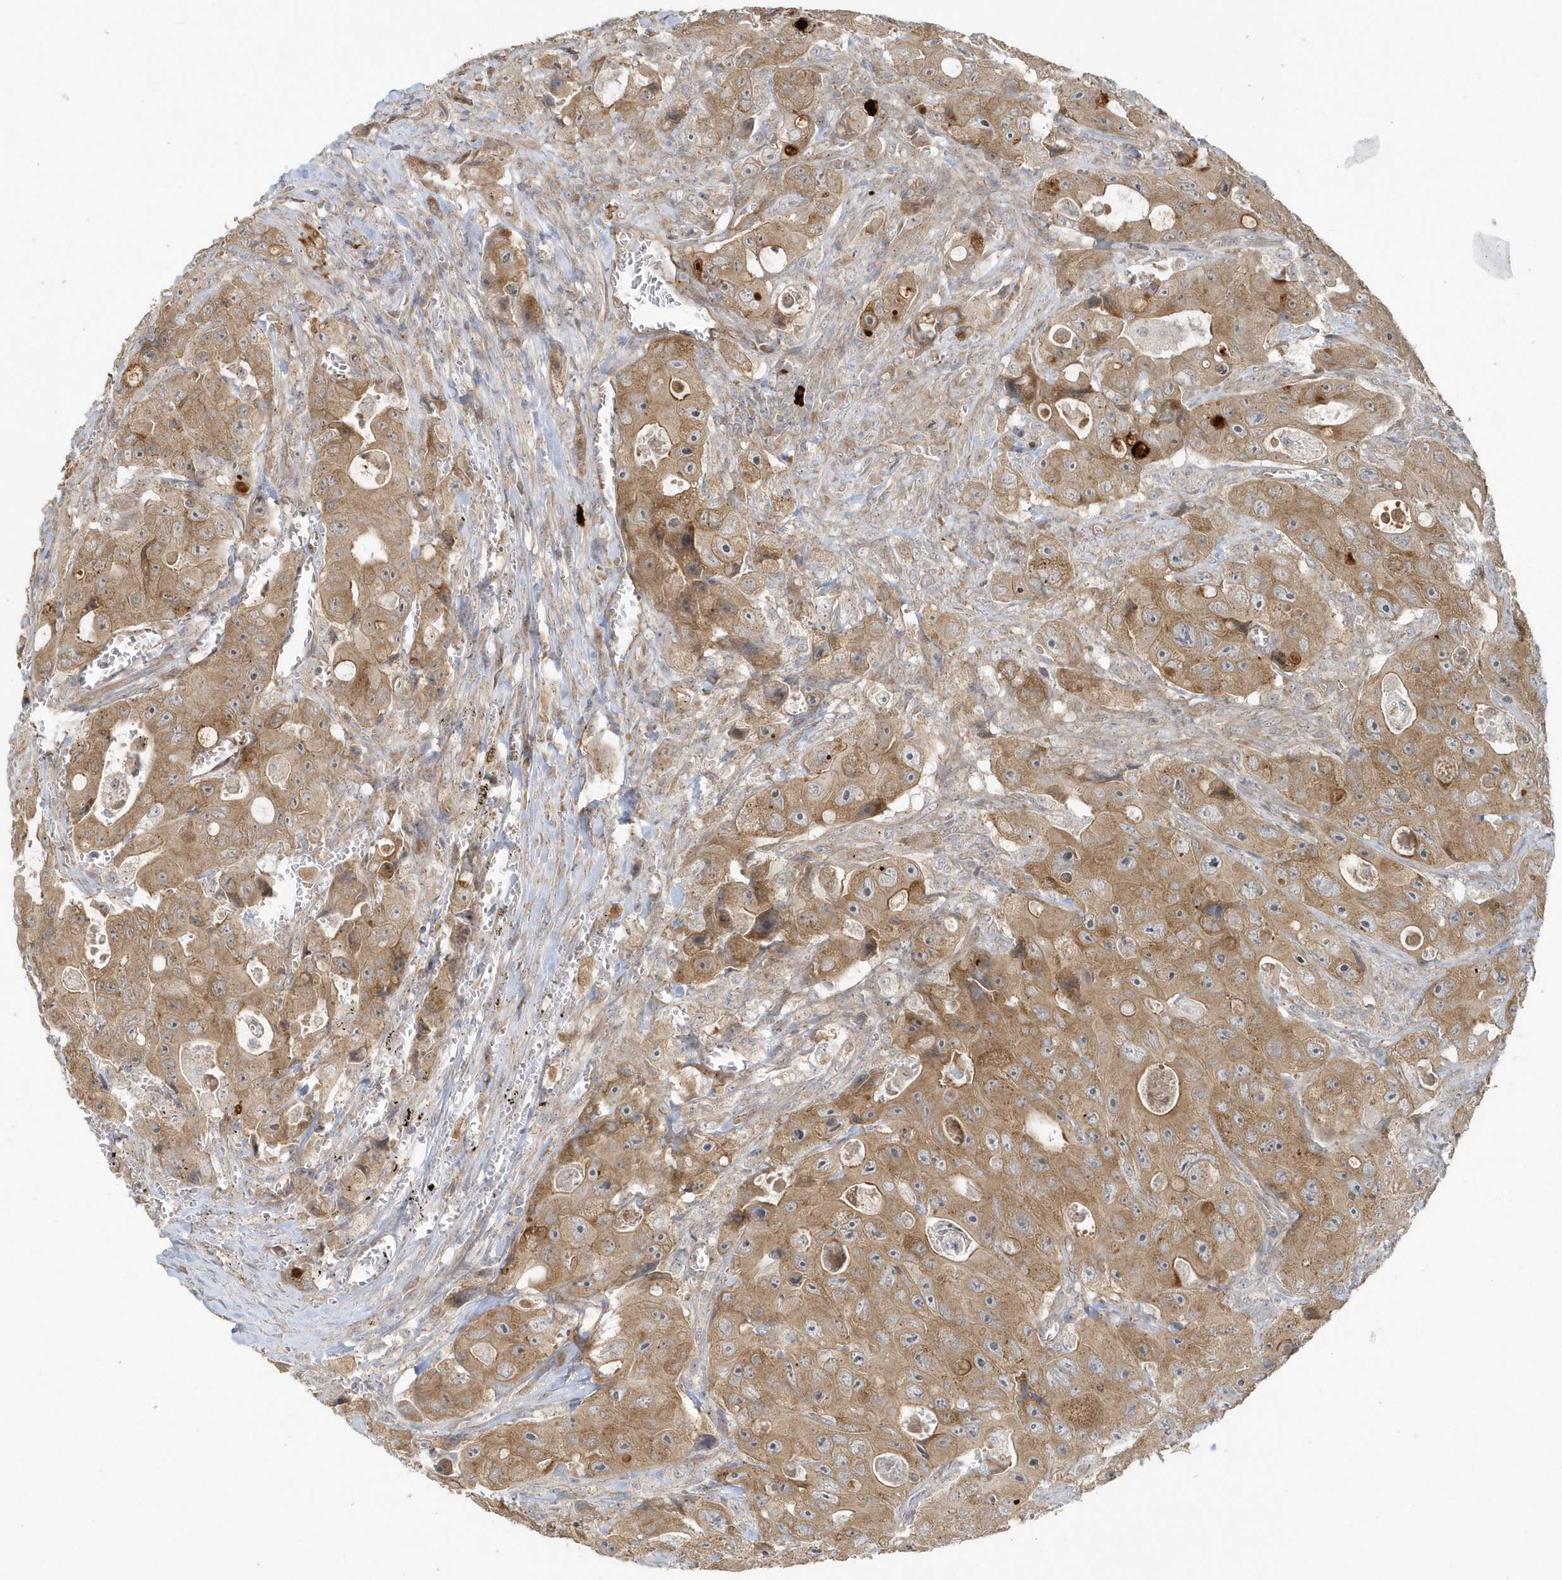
{"staining": {"intensity": "moderate", "quantity": ">75%", "location": "cytoplasmic/membranous"}, "tissue": "colorectal cancer", "cell_type": "Tumor cells", "image_type": "cancer", "snomed": [{"axis": "morphology", "description": "Adenocarcinoma, NOS"}, {"axis": "topography", "description": "Colon"}], "caption": "This photomicrograph exhibits IHC staining of human colorectal adenocarcinoma, with medium moderate cytoplasmic/membranous positivity in about >75% of tumor cells.", "gene": "STIM2", "patient": {"sex": "female", "age": 46}}